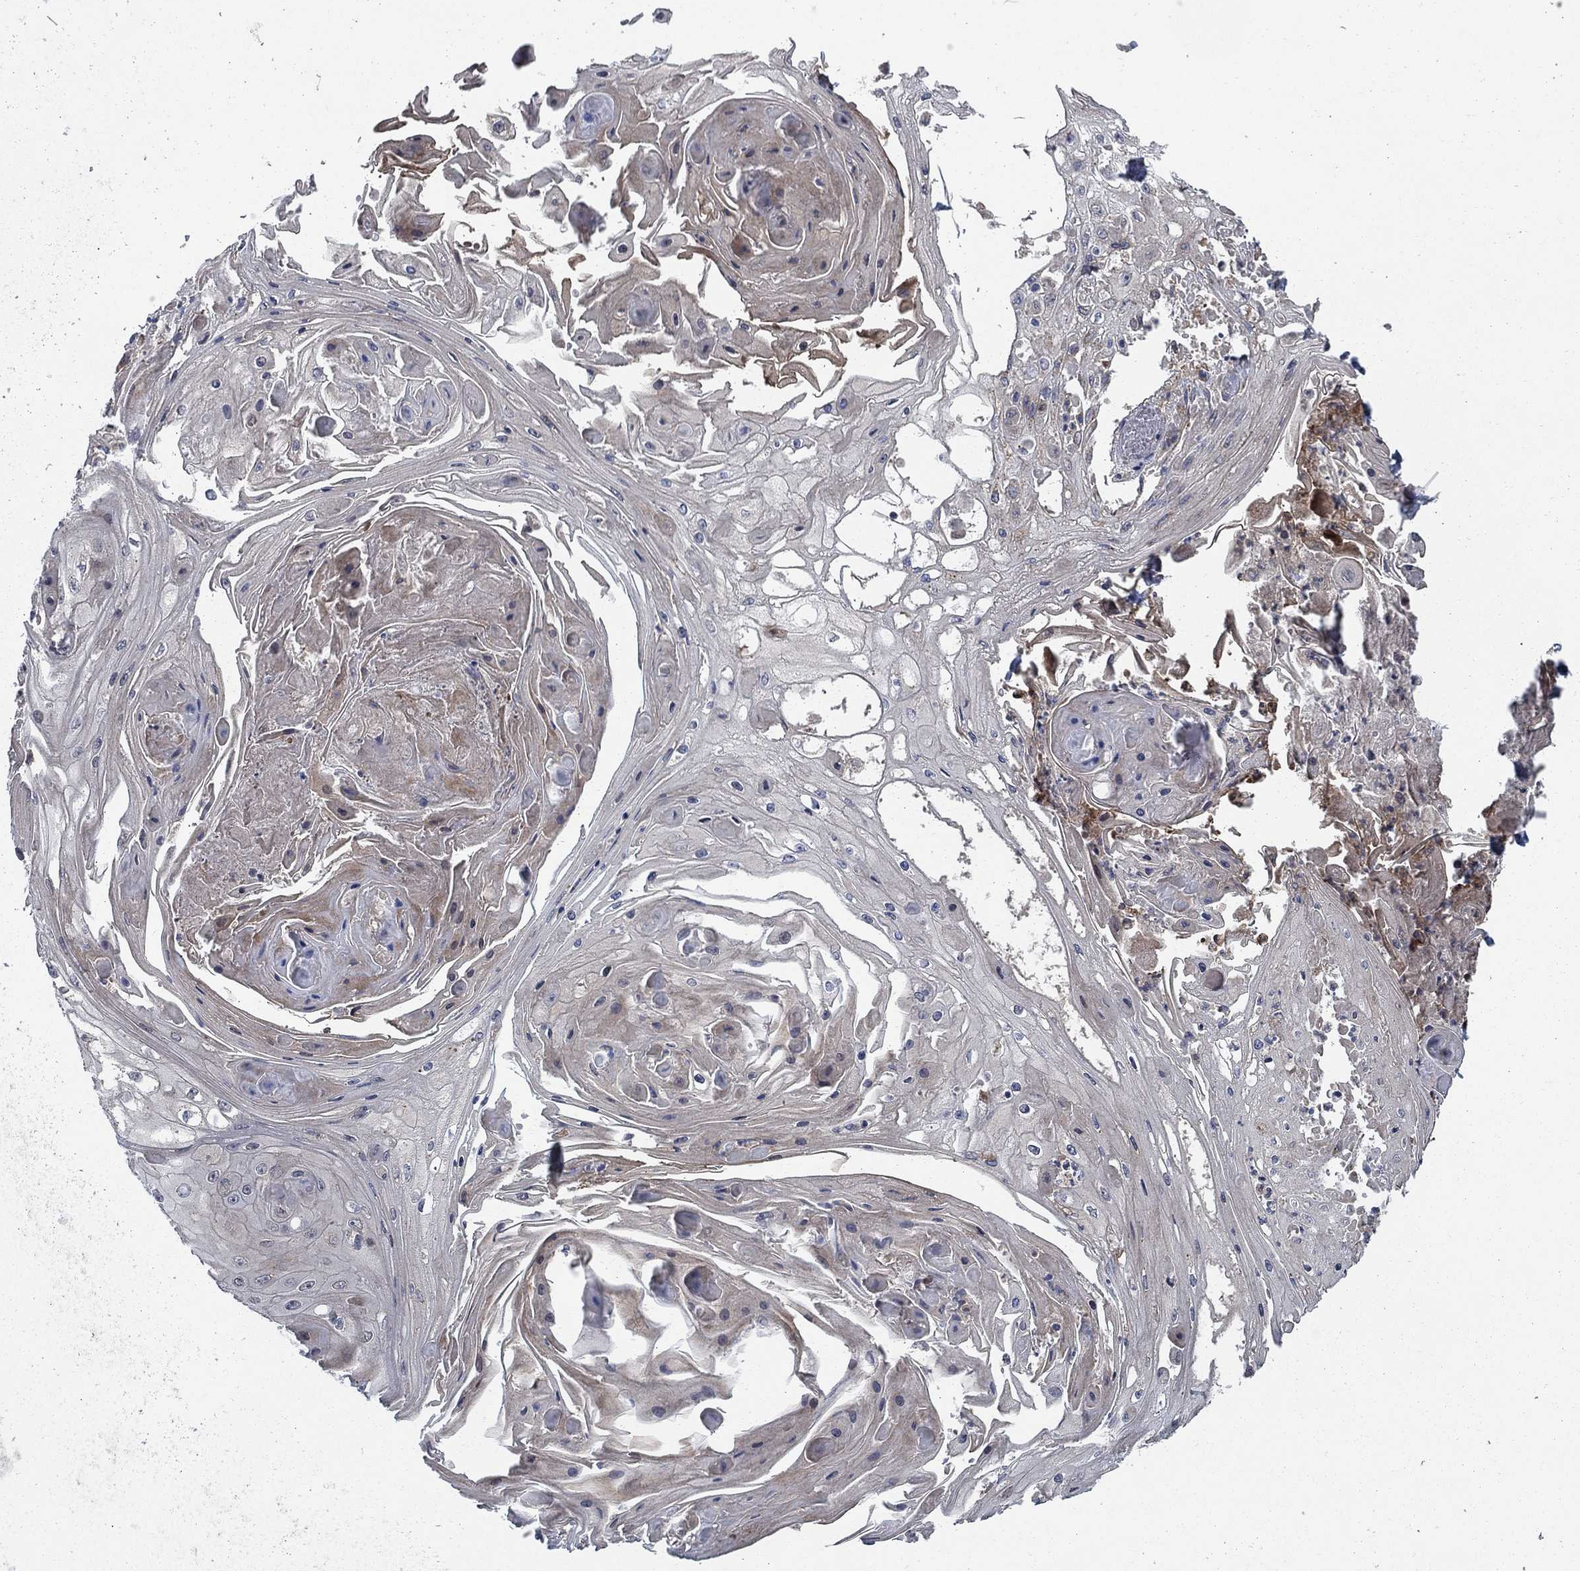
{"staining": {"intensity": "negative", "quantity": "none", "location": "none"}, "tissue": "skin cancer", "cell_type": "Tumor cells", "image_type": "cancer", "snomed": [{"axis": "morphology", "description": "Squamous cell carcinoma, NOS"}, {"axis": "topography", "description": "Skin"}], "caption": "Immunohistochemical staining of human squamous cell carcinoma (skin) exhibits no significant expression in tumor cells. (Brightfield microscopy of DAB immunohistochemistry (IHC) at high magnification).", "gene": "NME7", "patient": {"sex": "male", "age": 70}}